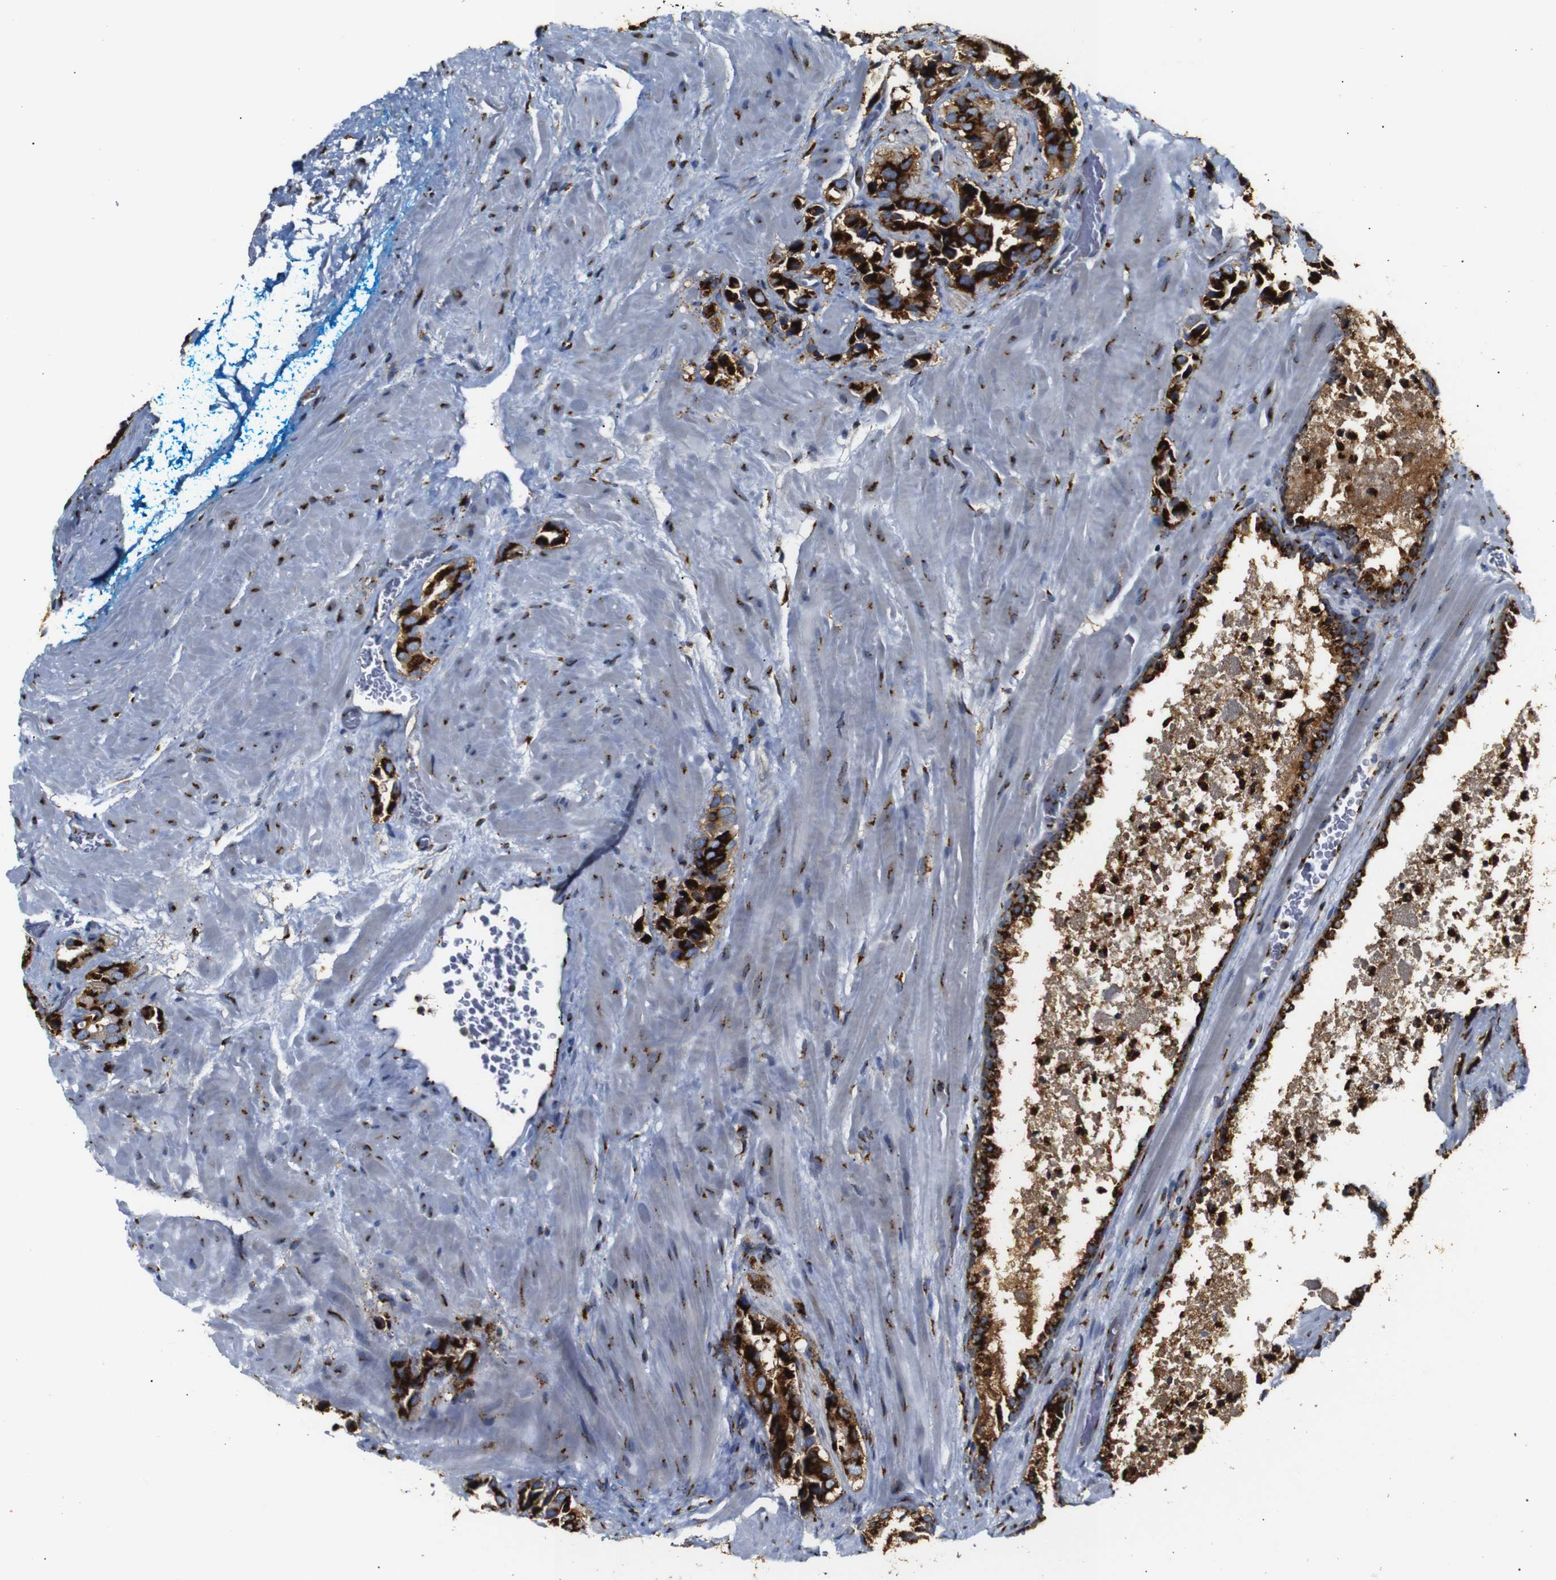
{"staining": {"intensity": "strong", "quantity": ">75%", "location": "cytoplasmic/membranous"}, "tissue": "prostate cancer", "cell_type": "Tumor cells", "image_type": "cancer", "snomed": [{"axis": "morphology", "description": "Adenocarcinoma, High grade"}, {"axis": "topography", "description": "Prostate"}], "caption": "Protein staining of prostate cancer tissue exhibits strong cytoplasmic/membranous positivity in about >75% of tumor cells.", "gene": "TGOLN2", "patient": {"sex": "male", "age": 64}}